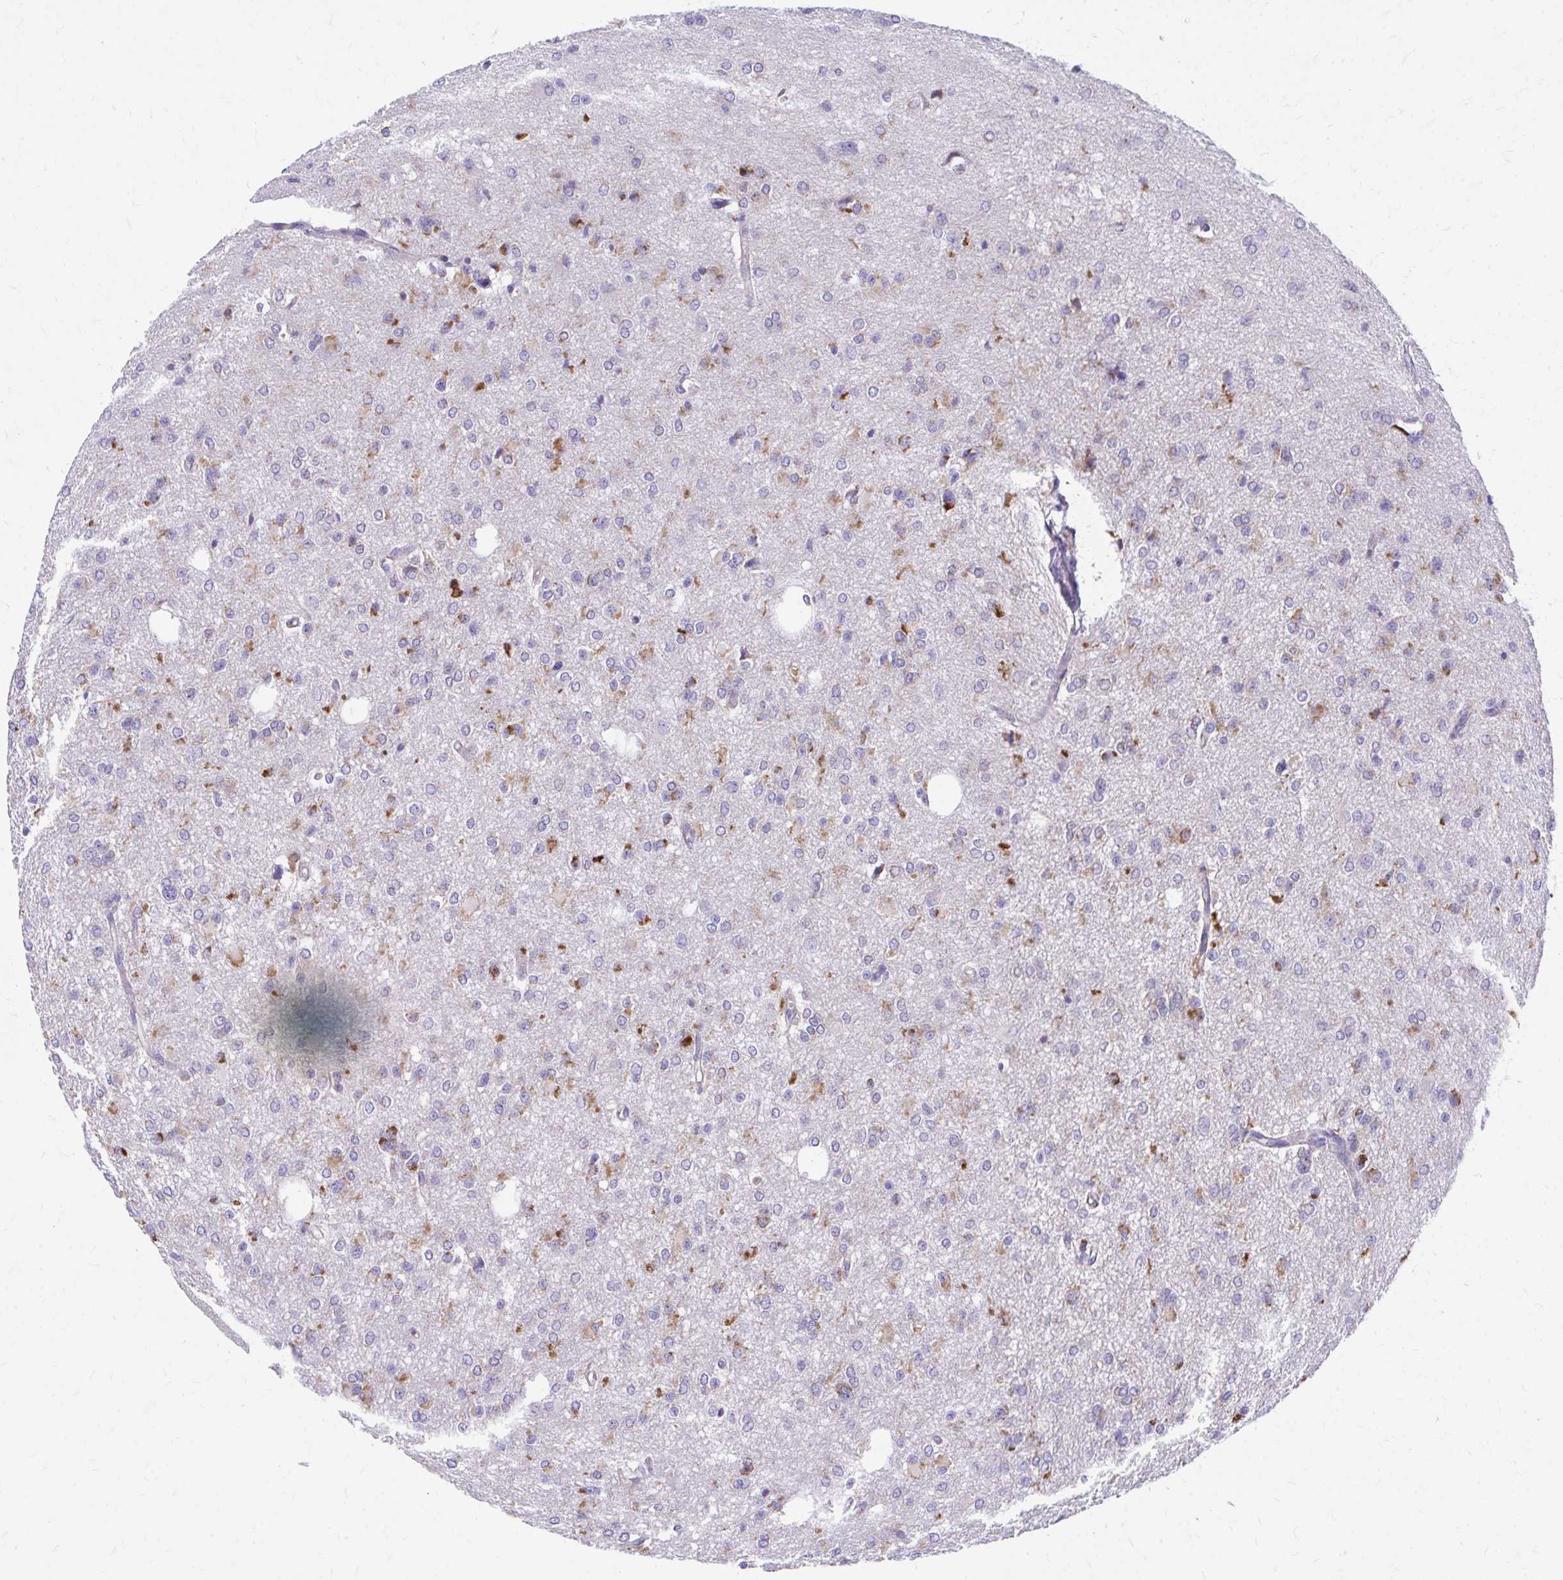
{"staining": {"intensity": "moderate", "quantity": "<25%", "location": "cytoplasmic/membranous"}, "tissue": "glioma", "cell_type": "Tumor cells", "image_type": "cancer", "snomed": [{"axis": "morphology", "description": "Glioma, malignant, Low grade"}, {"axis": "topography", "description": "Brain"}], "caption": "Immunohistochemical staining of malignant low-grade glioma exhibits moderate cytoplasmic/membranous protein staining in about <25% of tumor cells. (Brightfield microscopy of DAB IHC at high magnification).", "gene": "MRPL19", "patient": {"sex": "male", "age": 26}}